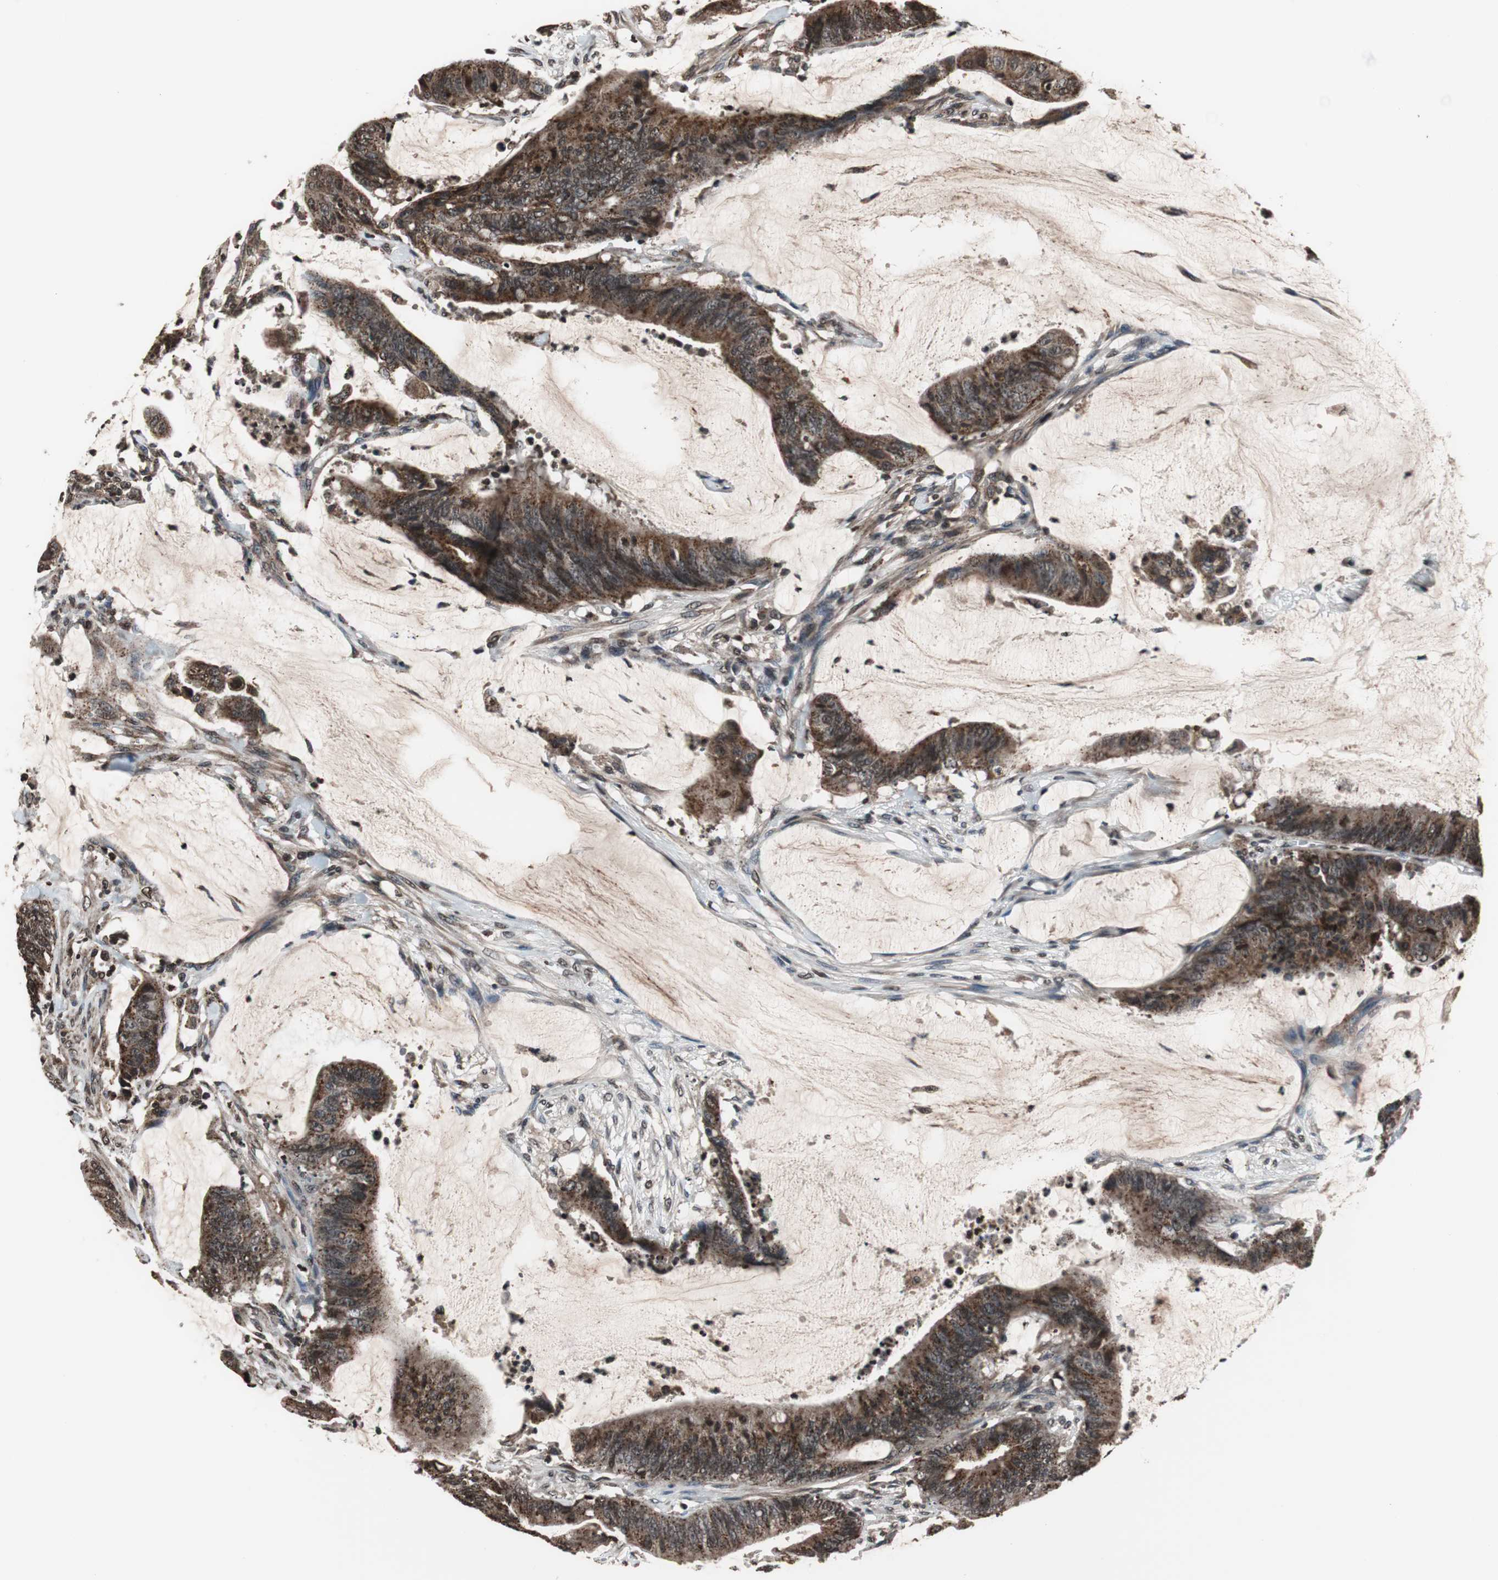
{"staining": {"intensity": "moderate", "quantity": ">75%", "location": "cytoplasmic/membranous"}, "tissue": "colorectal cancer", "cell_type": "Tumor cells", "image_type": "cancer", "snomed": [{"axis": "morphology", "description": "Adenocarcinoma, NOS"}, {"axis": "topography", "description": "Rectum"}], "caption": "This micrograph reveals colorectal cancer (adenocarcinoma) stained with IHC to label a protein in brown. The cytoplasmic/membranous of tumor cells show moderate positivity for the protein. Nuclei are counter-stained blue.", "gene": "RFC1", "patient": {"sex": "female", "age": 66}}